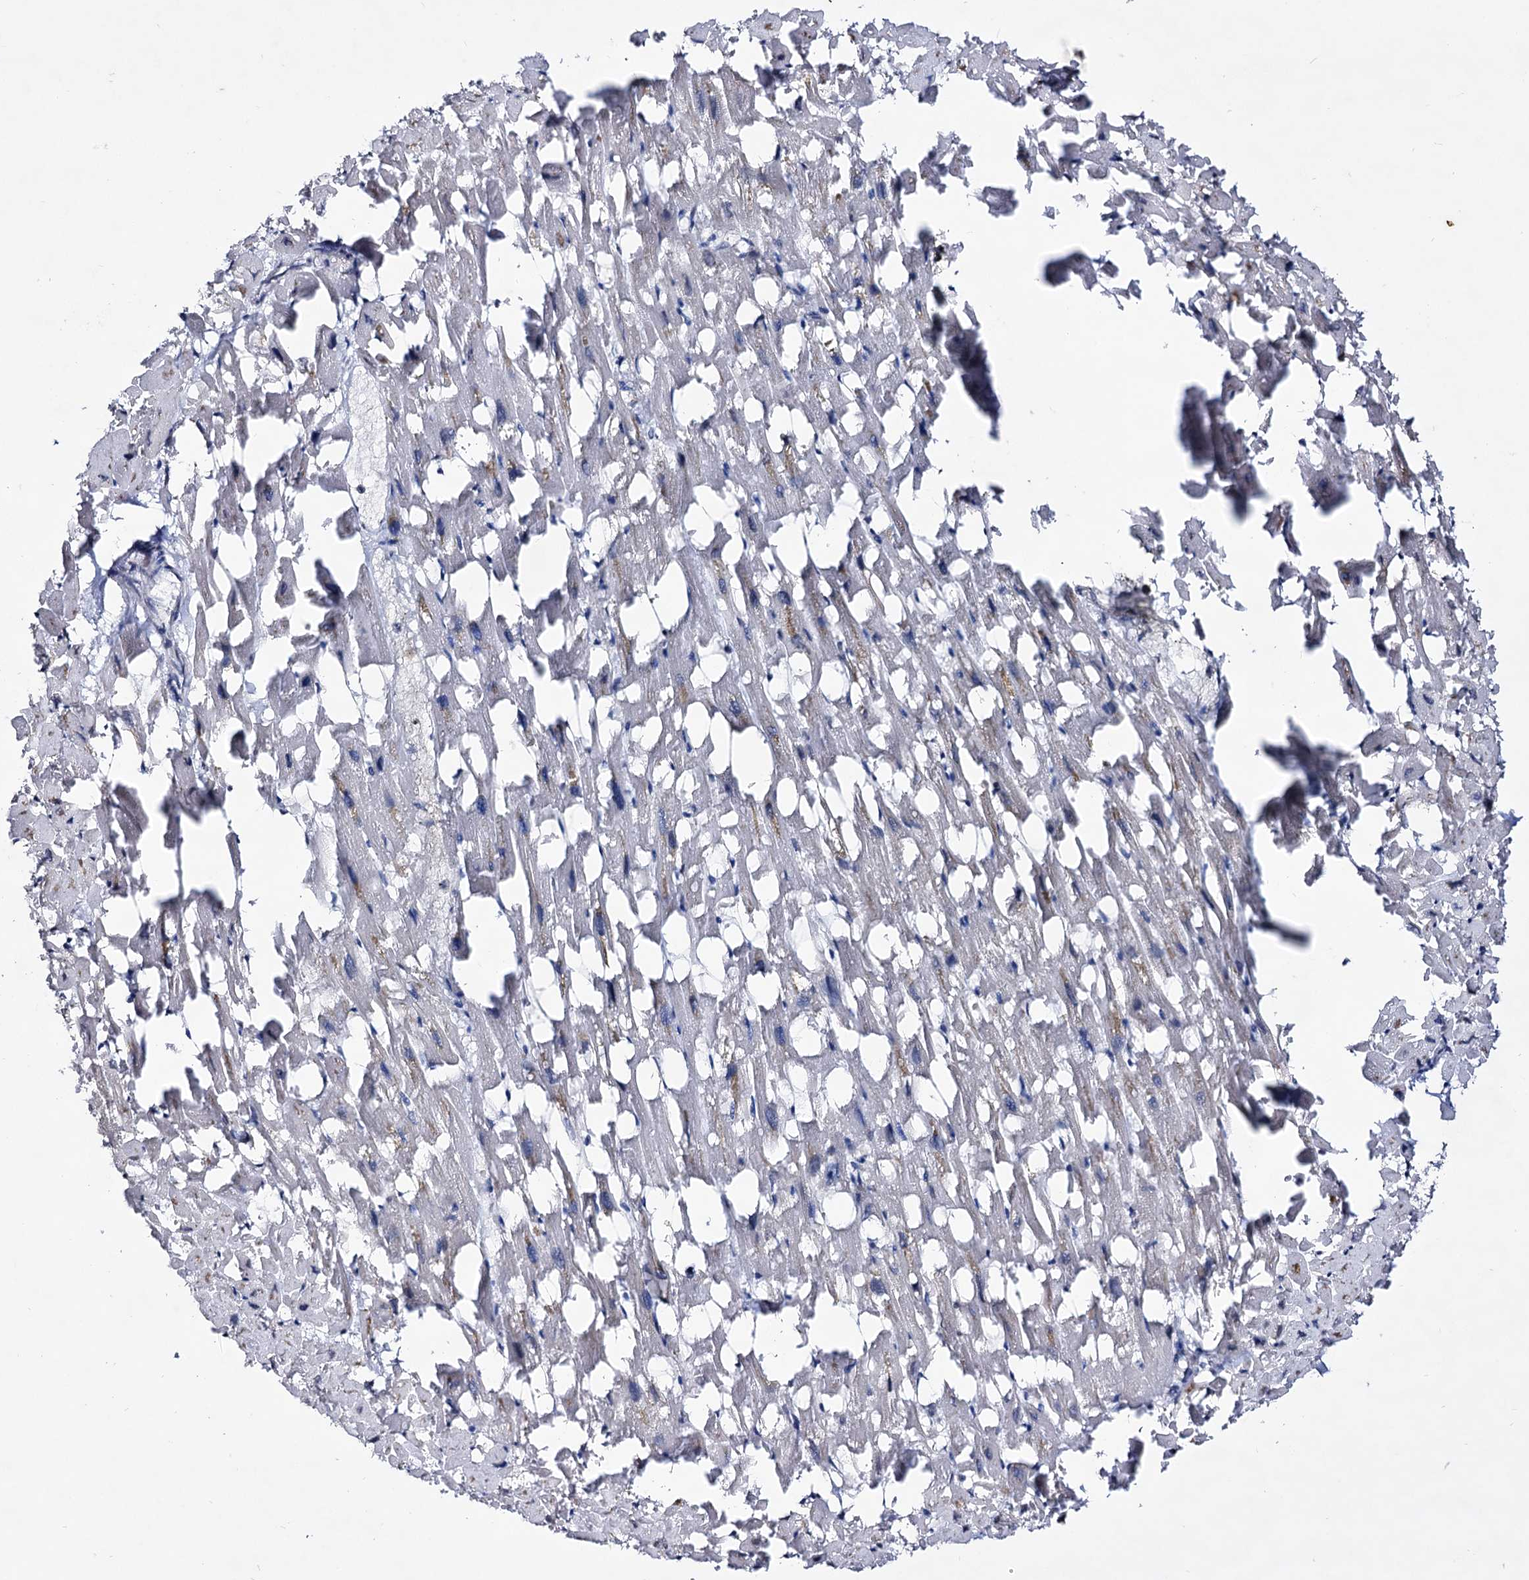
{"staining": {"intensity": "negative", "quantity": "none", "location": "none"}, "tissue": "heart muscle", "cell_type": "Cardiomyocytes", "image_type": "normal", "snomed": [{"axis": "morphology", "description": "Normal tissue, NOS"}, {"axis": "topography", "description": "Heart"}], "caption": "Cardiomyocytes are negative for protein expression in benign human heart muscle.", "gene": "PLIN1", "patient": {"sex": "female", "age": 64}}